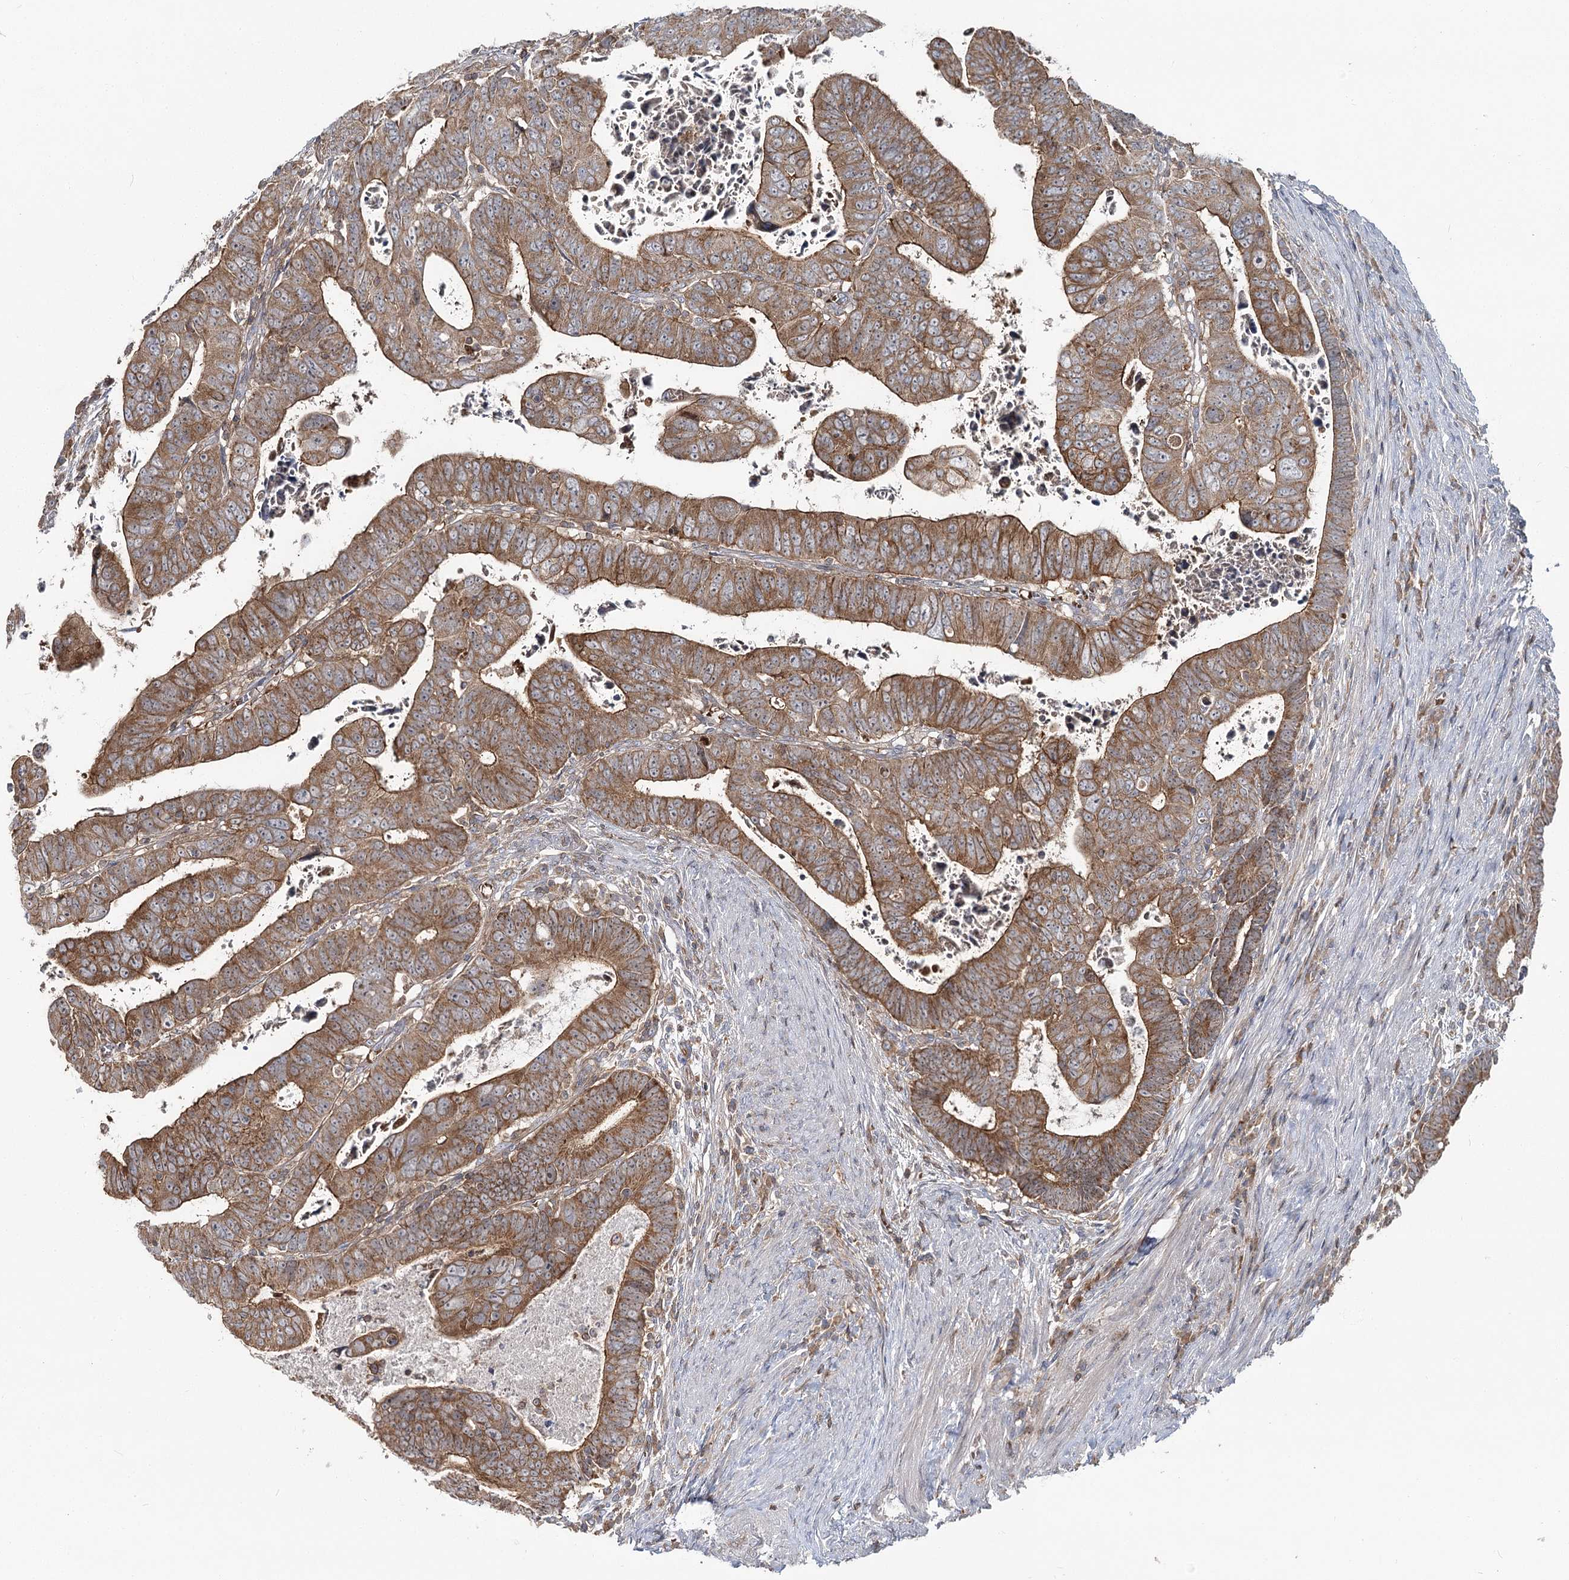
{"staining": {"intensity": "moderate", "quantity": ">75%", "location": "cytoplasmic/membranous"}, "tissue": "colorectal cancer", "cell_type": "Tumor cells", "image_type": "cancer", "snomed": [{"axis": "morphology", "description": "Normal tissue, NOS"}, {"axis": "morphology", "description": "Adenocarcinoma, NOS"}, {"axis": "topography", "description": "Rectum"}], "caption": "Moderate cytoplasmic/membranous protein positivity is present in approximately >75% of tumor cells in colorectal adenocarcinoma.", "gene": "PCBD2", "patient": {"sex": "female", "age": 65}}